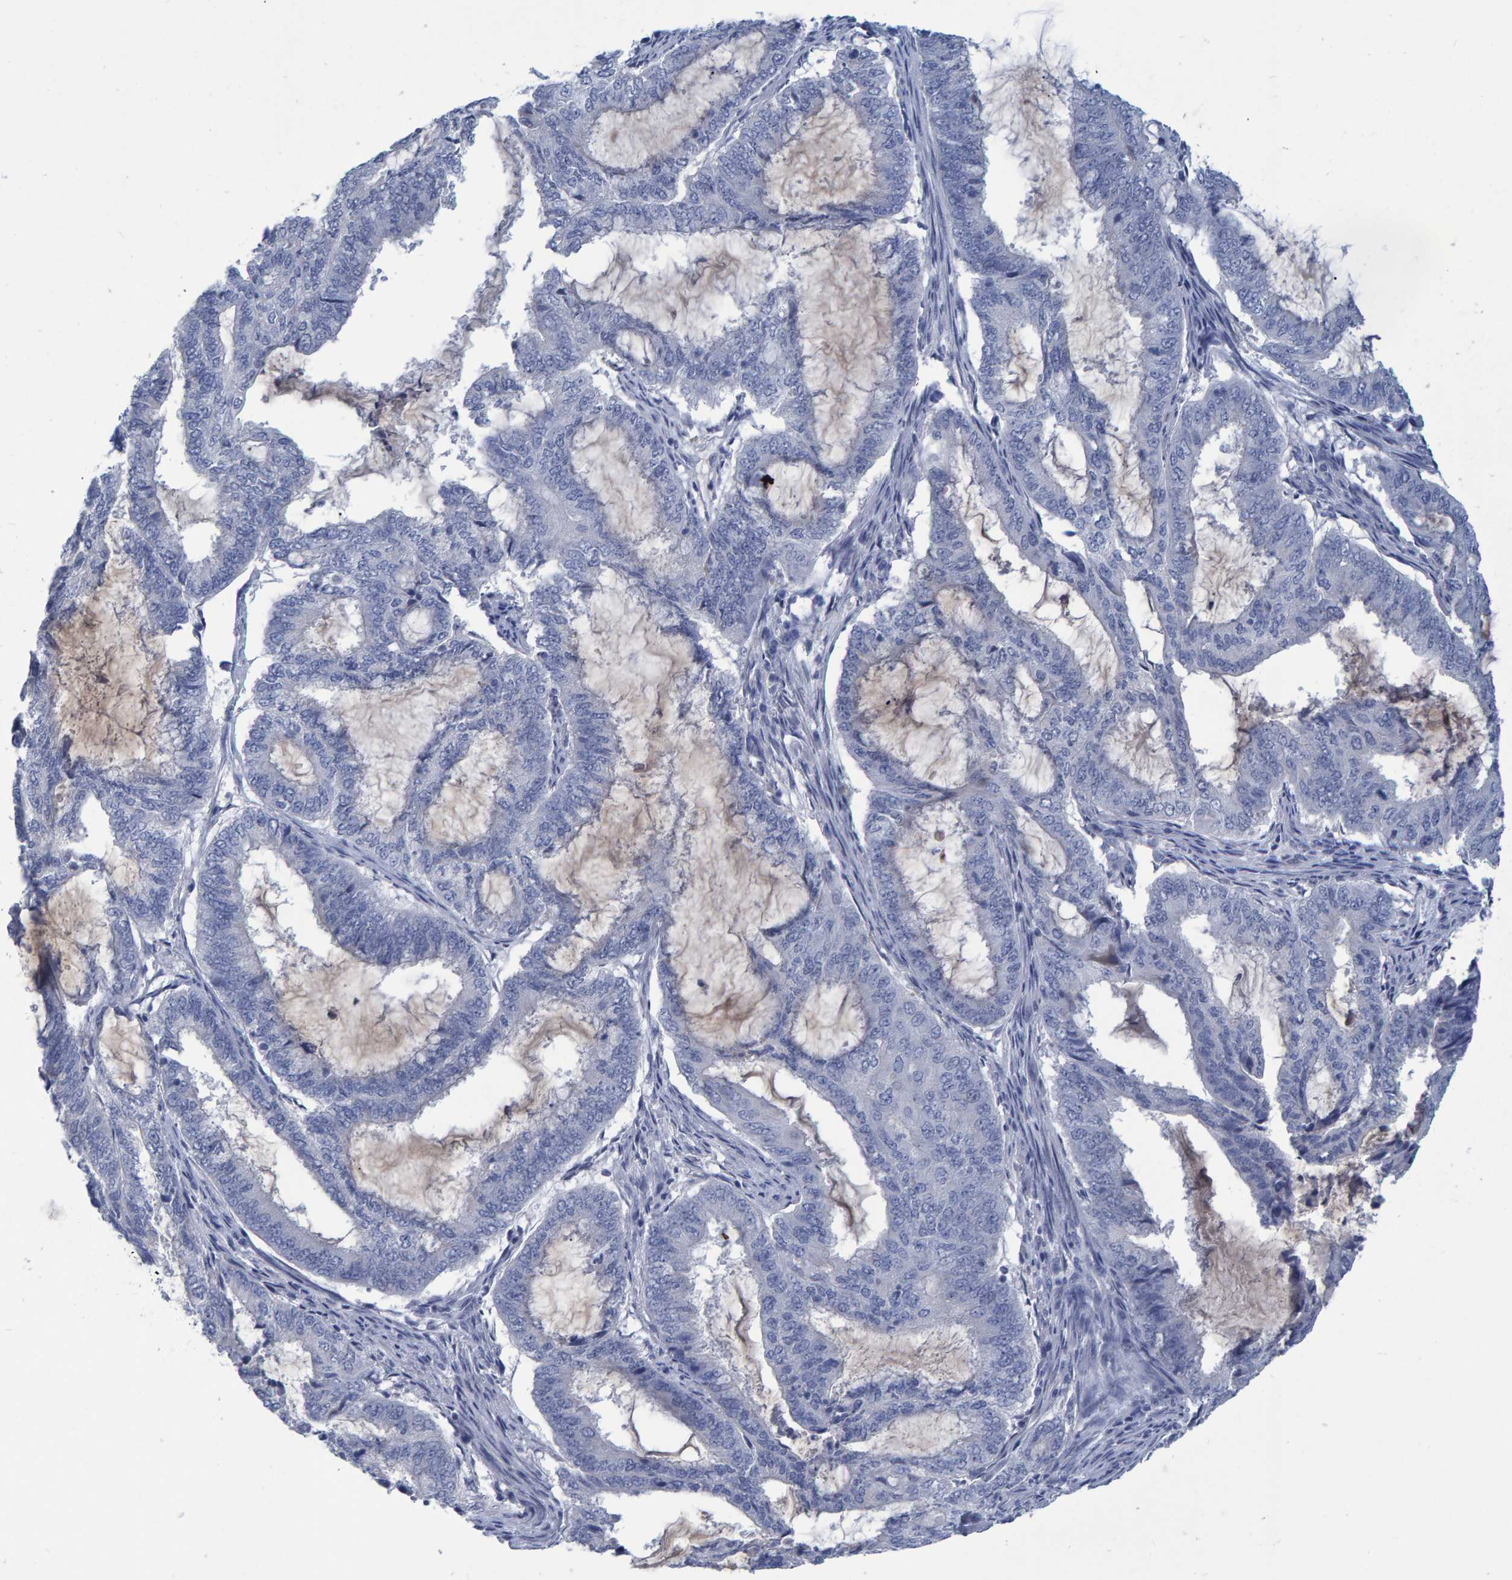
{"staining": {"intensity": "negative", "quantity": "none", "location": "none"}, "tissue": "endometrial cancer", "cell_type": "Tumor cells", "image_type": "cancer", "snomed": [{"axis": "morphology", "description": "Adenocarcinoma, NOS"}, {"axis": "topography", "description": "Endometrium"}], "caption": "High magnification brightfield microscopy of endometrial cancer stained with DAB (3,3'-diaminobenzidine) (brown) and counterstained with hematoxylin (blue): tumor cells show no significant expression.", "gene": "PROCA1", "patient": {"sex": "female", "age": 51}}